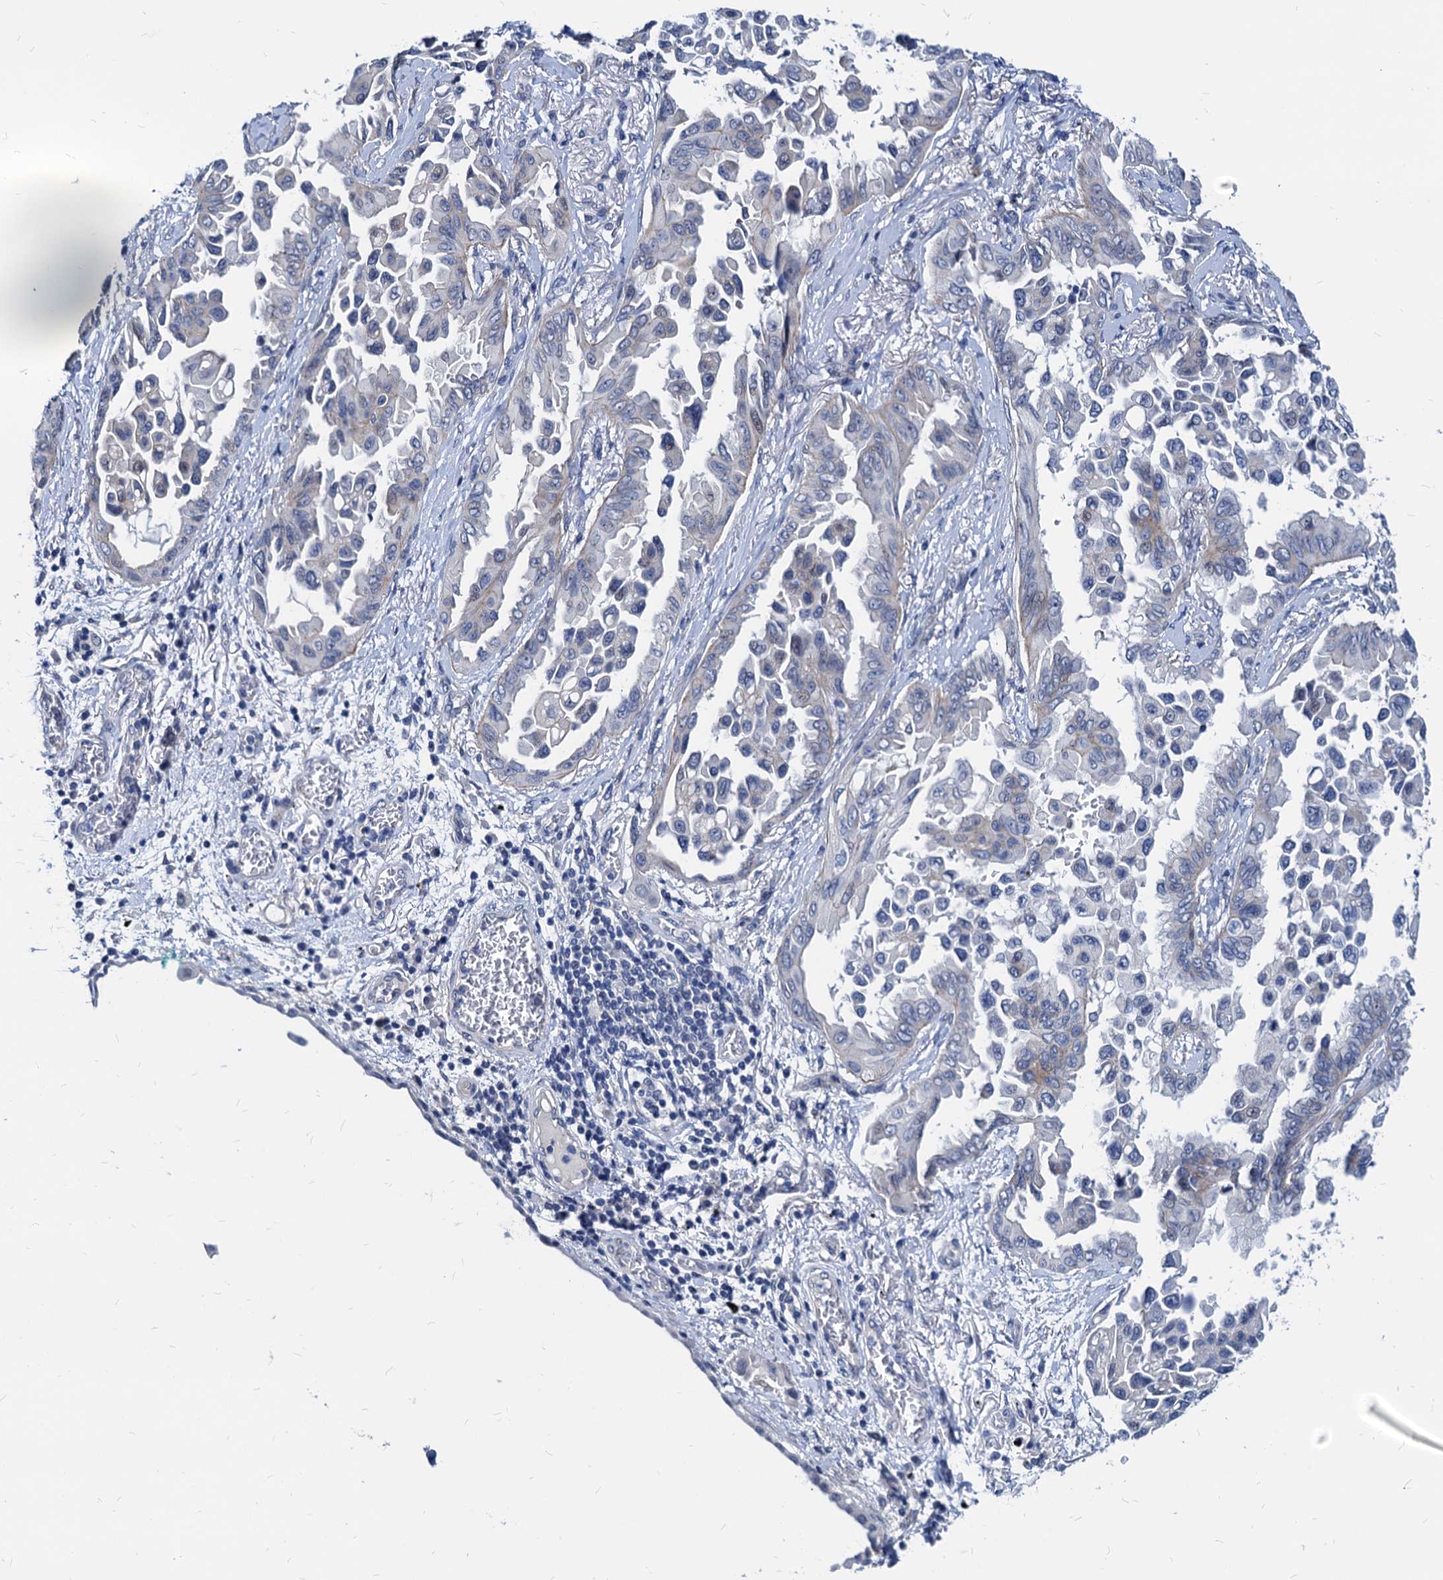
{"staining": {"intensity": "negative", "quantity": "none", "location": "none"}, "tissue": "lung cancer", "cell_type": "Tumor cells", "image_type": "cancer", "snomed": [{"axis": "morphology", "description": "Adenocarcinoma, NOS"}, {"axis": "topography", "description": "Lung"}], "caption": "The immunohistochemistry (IHC) histopathology image has no significant staining in tumor cells of lung cancer tissue.", "gene": "HSF2", "patient": {"sex": "female", "age": 67}}